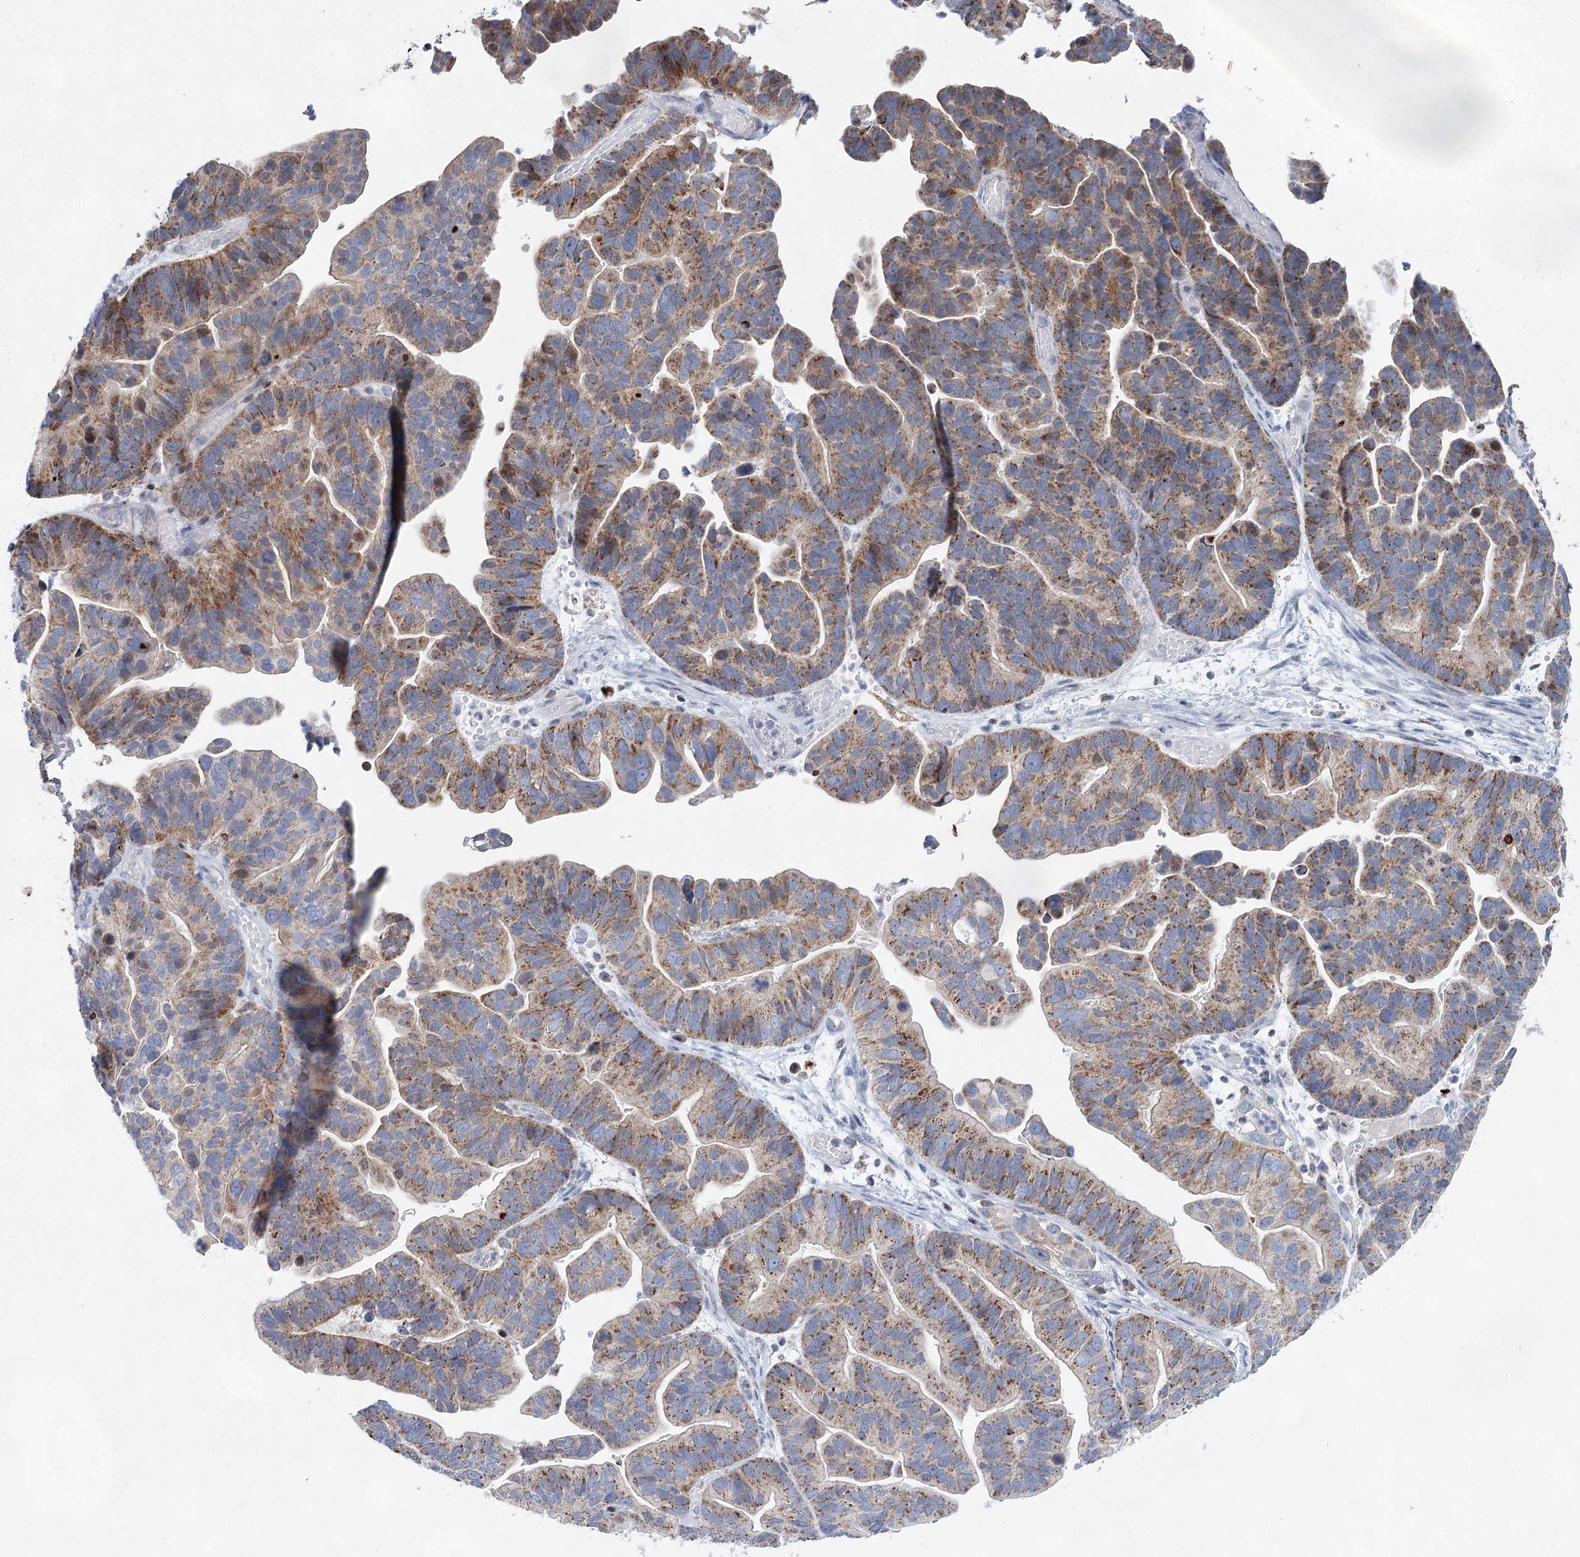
{"staining": {"intensity": "moderate", "quantity": ">75%", "location": "cytoplasmic/membranous"}, "tissue": "ovarian cancer", "cell_type": "Tumor cells", "image_type": "cancer", "snomed": [{"axis": "morphology", "description": "Cystadenocarcinoma, serous, NOS"}, {"axis": "topography", "description": "Ovary"}], "caption": "A brown stain highlights moderate cytoplasmic/membranous staining of a protein in human ovarian serous cystadenocarcinoma tumor cells.", "gene": "XPO6", "patient": {"sex": "female", "age": 56}}